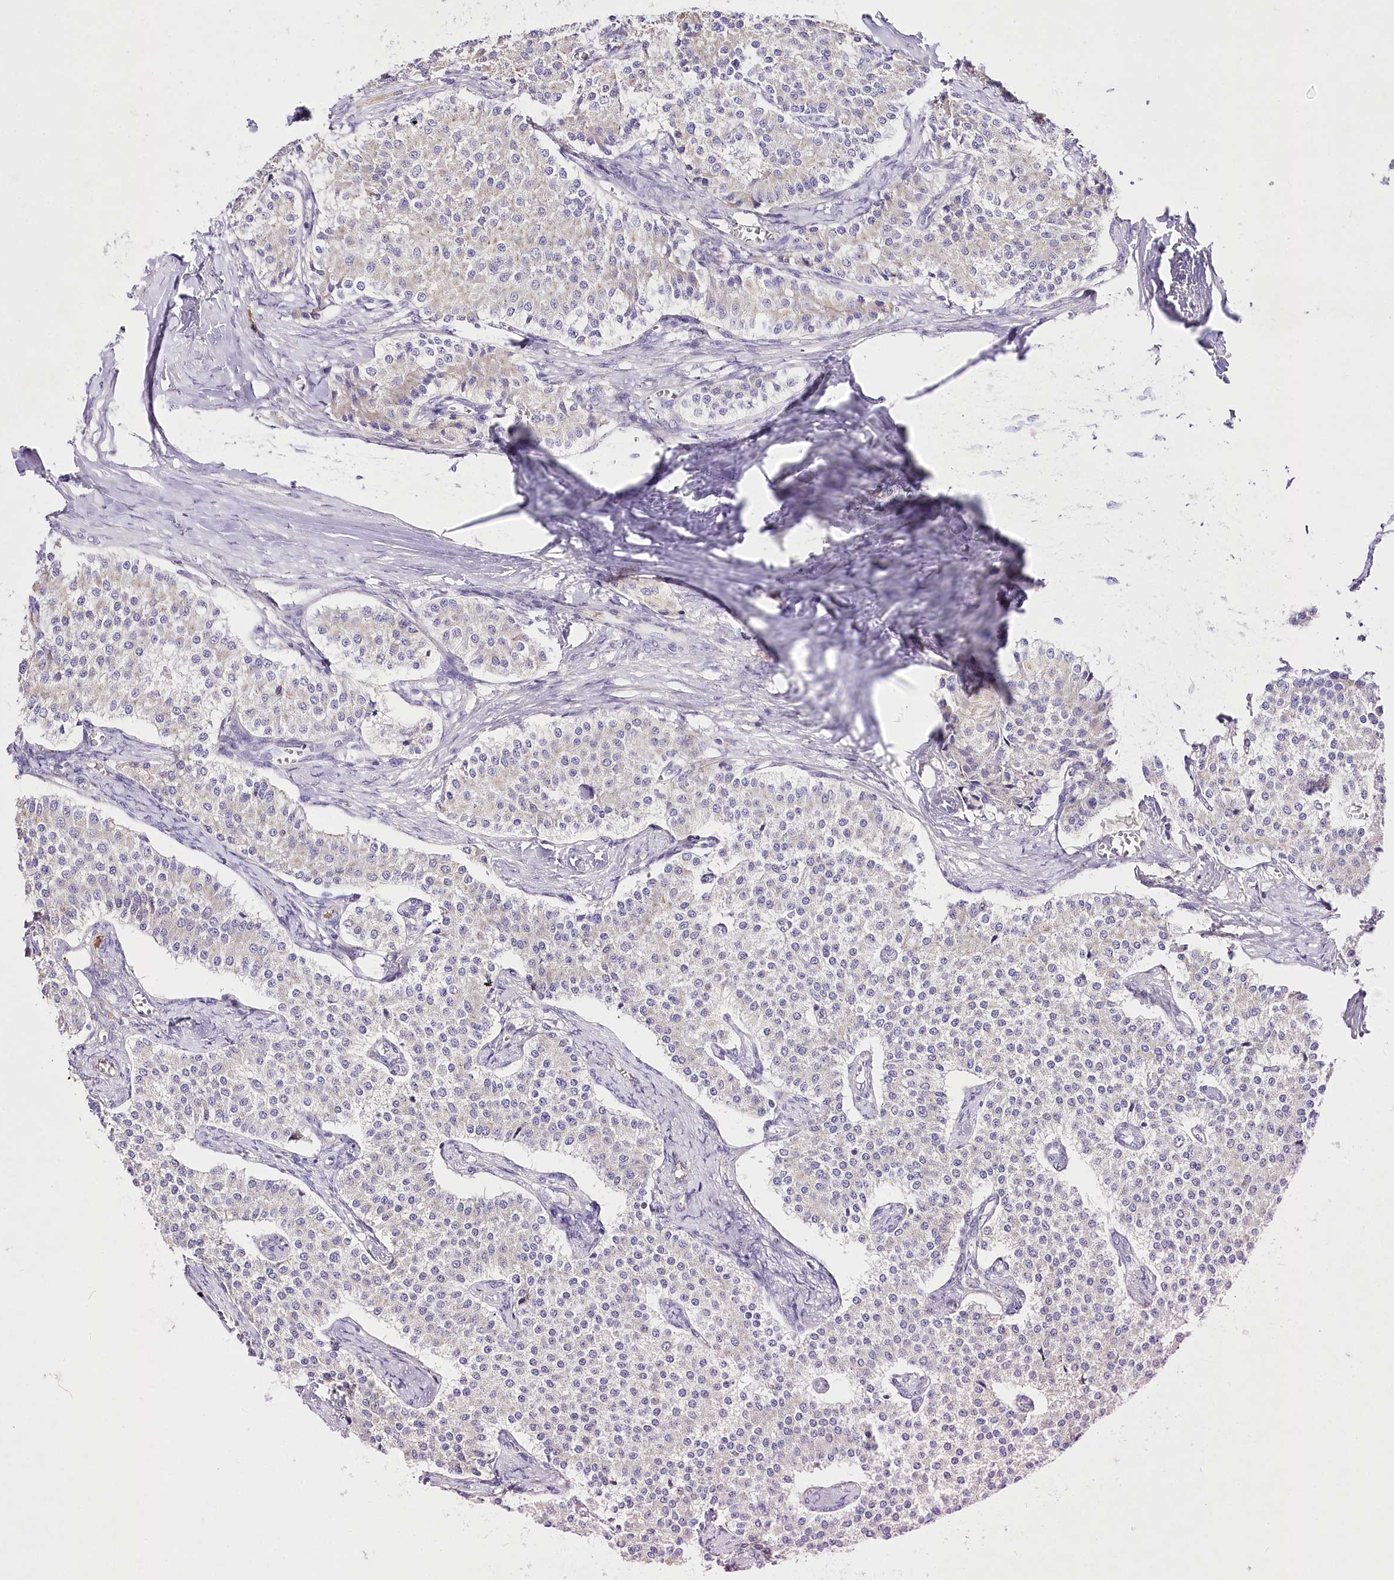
{"staining": {"intensity": "negative", "quantity": "none", "location": "none"}, "tissue": "carcinoid", "cell_type": "Tumor cells", "image_type": "cancer", "snomed": [{"axis": "morphology", "description": "Carcinoid, malignant, NOS"}, {"axis": "topography", "description": "Colon"}], "caption": "The immunohistochemistry (IHC) micrograph has no significant positivity in tumor cells of carcinoid (malignant) tissue.", "gene": "LRRC14B", "patient": {"sex": "female", "age": 52}}